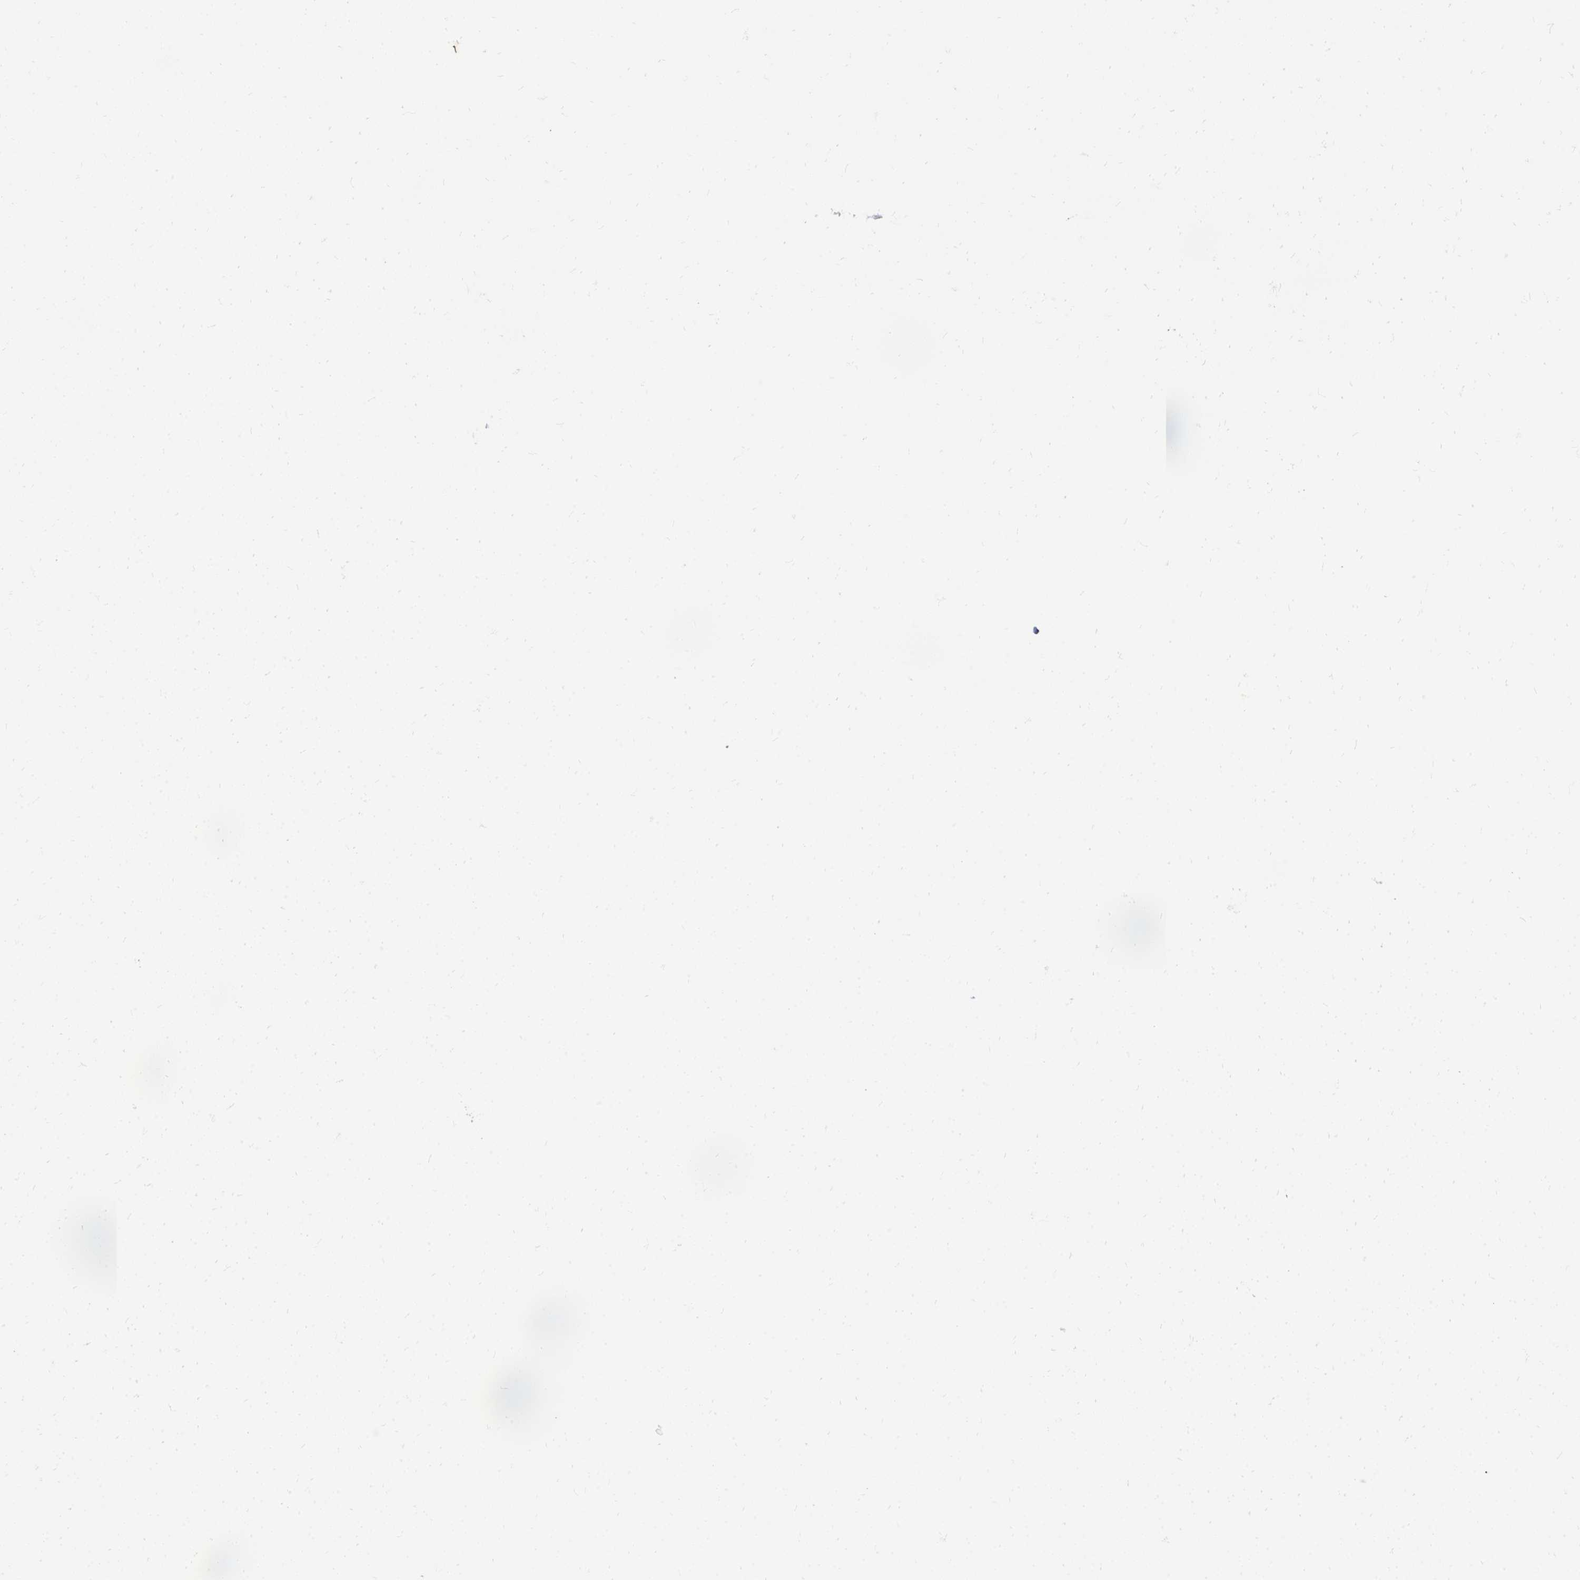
{"staining": {"intensity": "negative", "quantity": "none", "location": "none"}, "tissue": "nasopharynx", "cell_type": "Respiratory epithelial cells", "image_type": "normal", "snomed": [{"axis": "morphology", "description": "Normal tissue, NOS"}, {"axis": "topography", "description": "Nasopharynx"}], "caption": "A micrograph of human nasopharynx is negative for staining in respiratory epithelial cells. (Immunohistochemistry, brightfield microscopy, high magnification).", "gene": "RAB33A", "patient": {"sex": "male", "age": 56}}